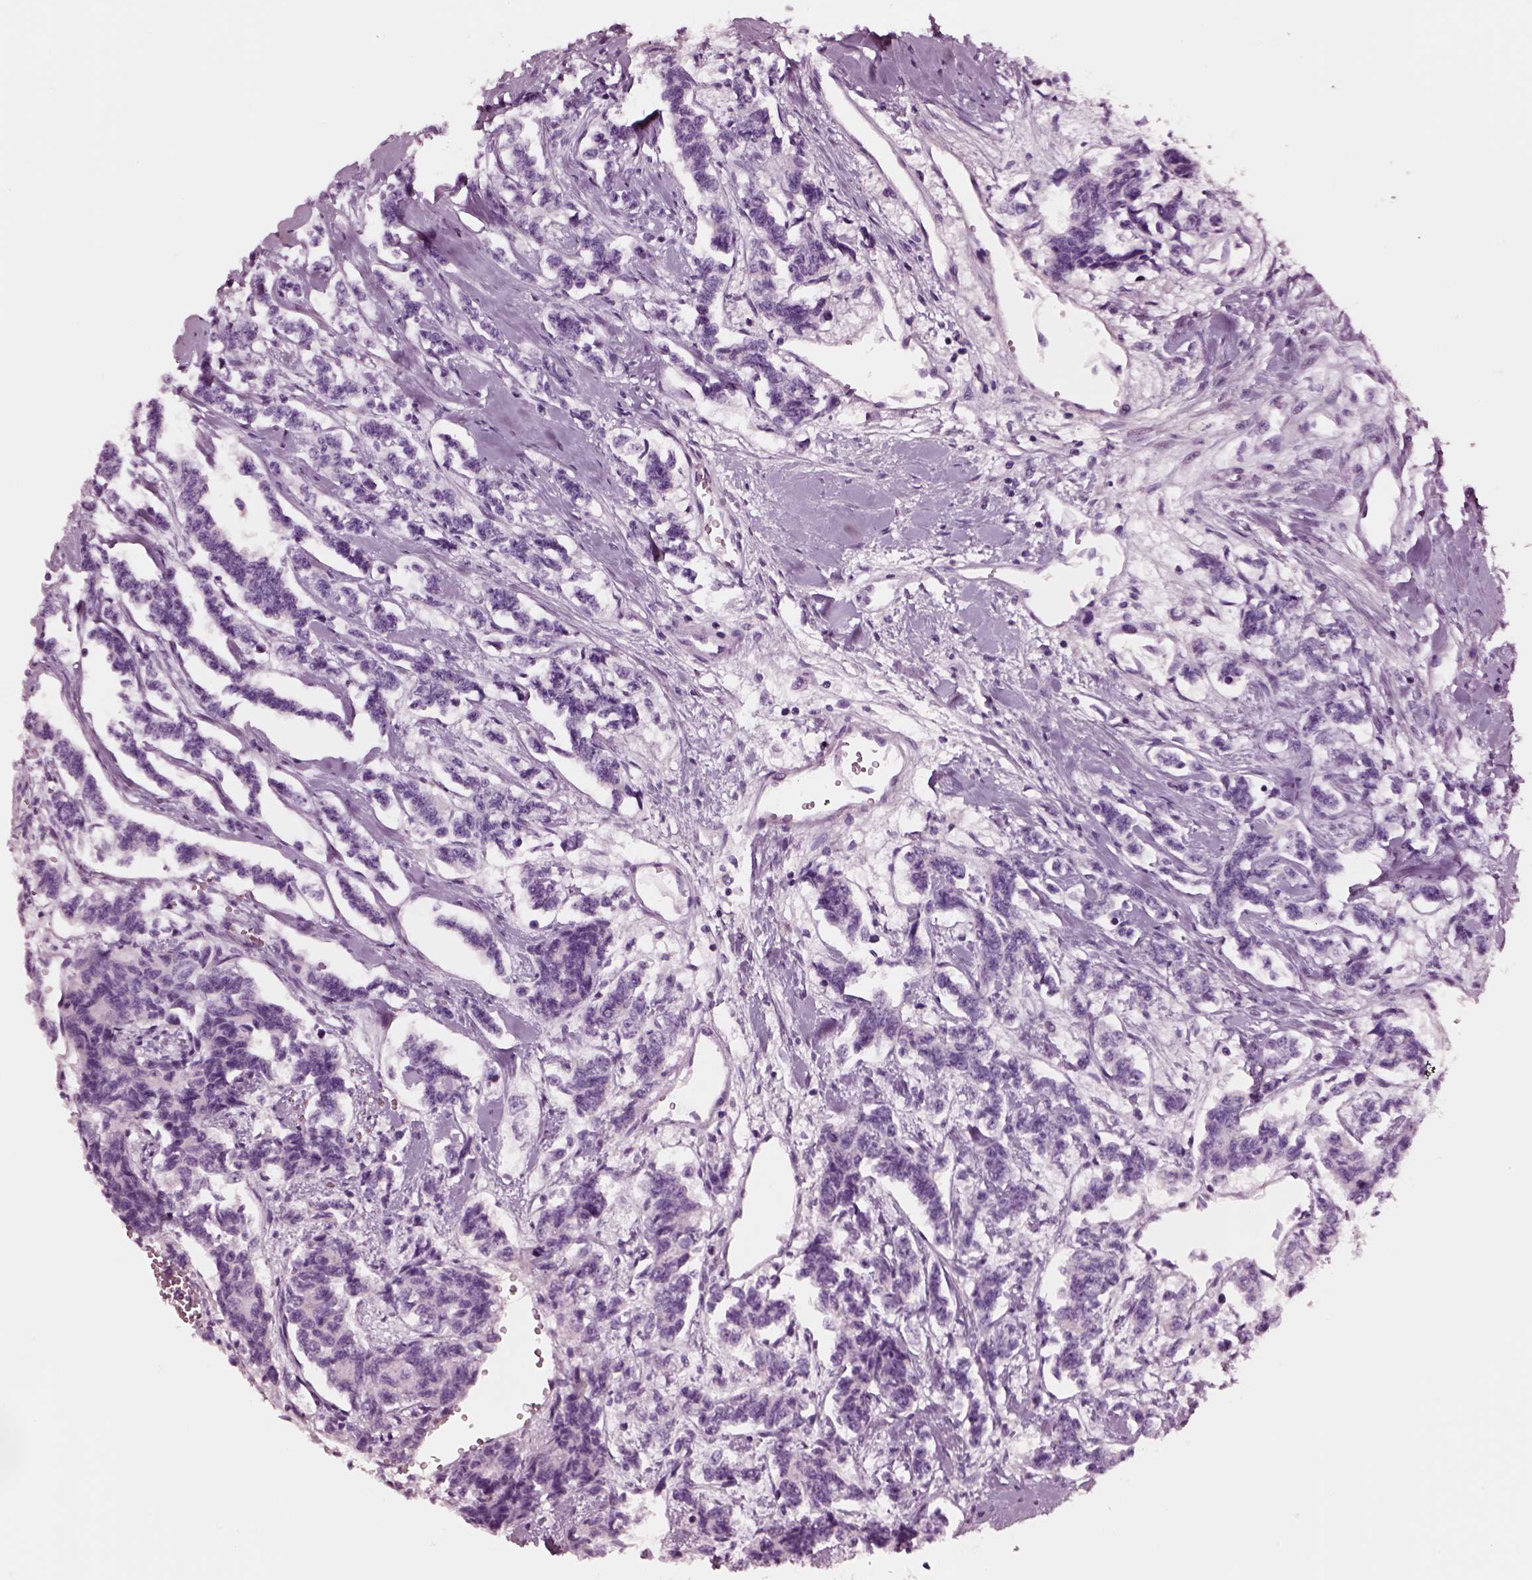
{"staining": {"intensity": "negative", "quantity": "none", "location": "none"}, "tissue": "carcinoid", "cell_type": "Tumor cells", "image_type": "cancer", "snomed": [{"axis": "morphology", "description": "Carcinoid, malignant, NOS"}, {"axis": "topography", "description": "Kidney"}], "caption": "IHC photomicrograph of human carcinoid stained for a protein (brown), which reveals no positivity in tumor cells. (DAB immunohistochemistry visualized using brightfield microscopy, high magnification).", "gene": "NMRK2", "patient": {"sex": "female", "age": 41}}